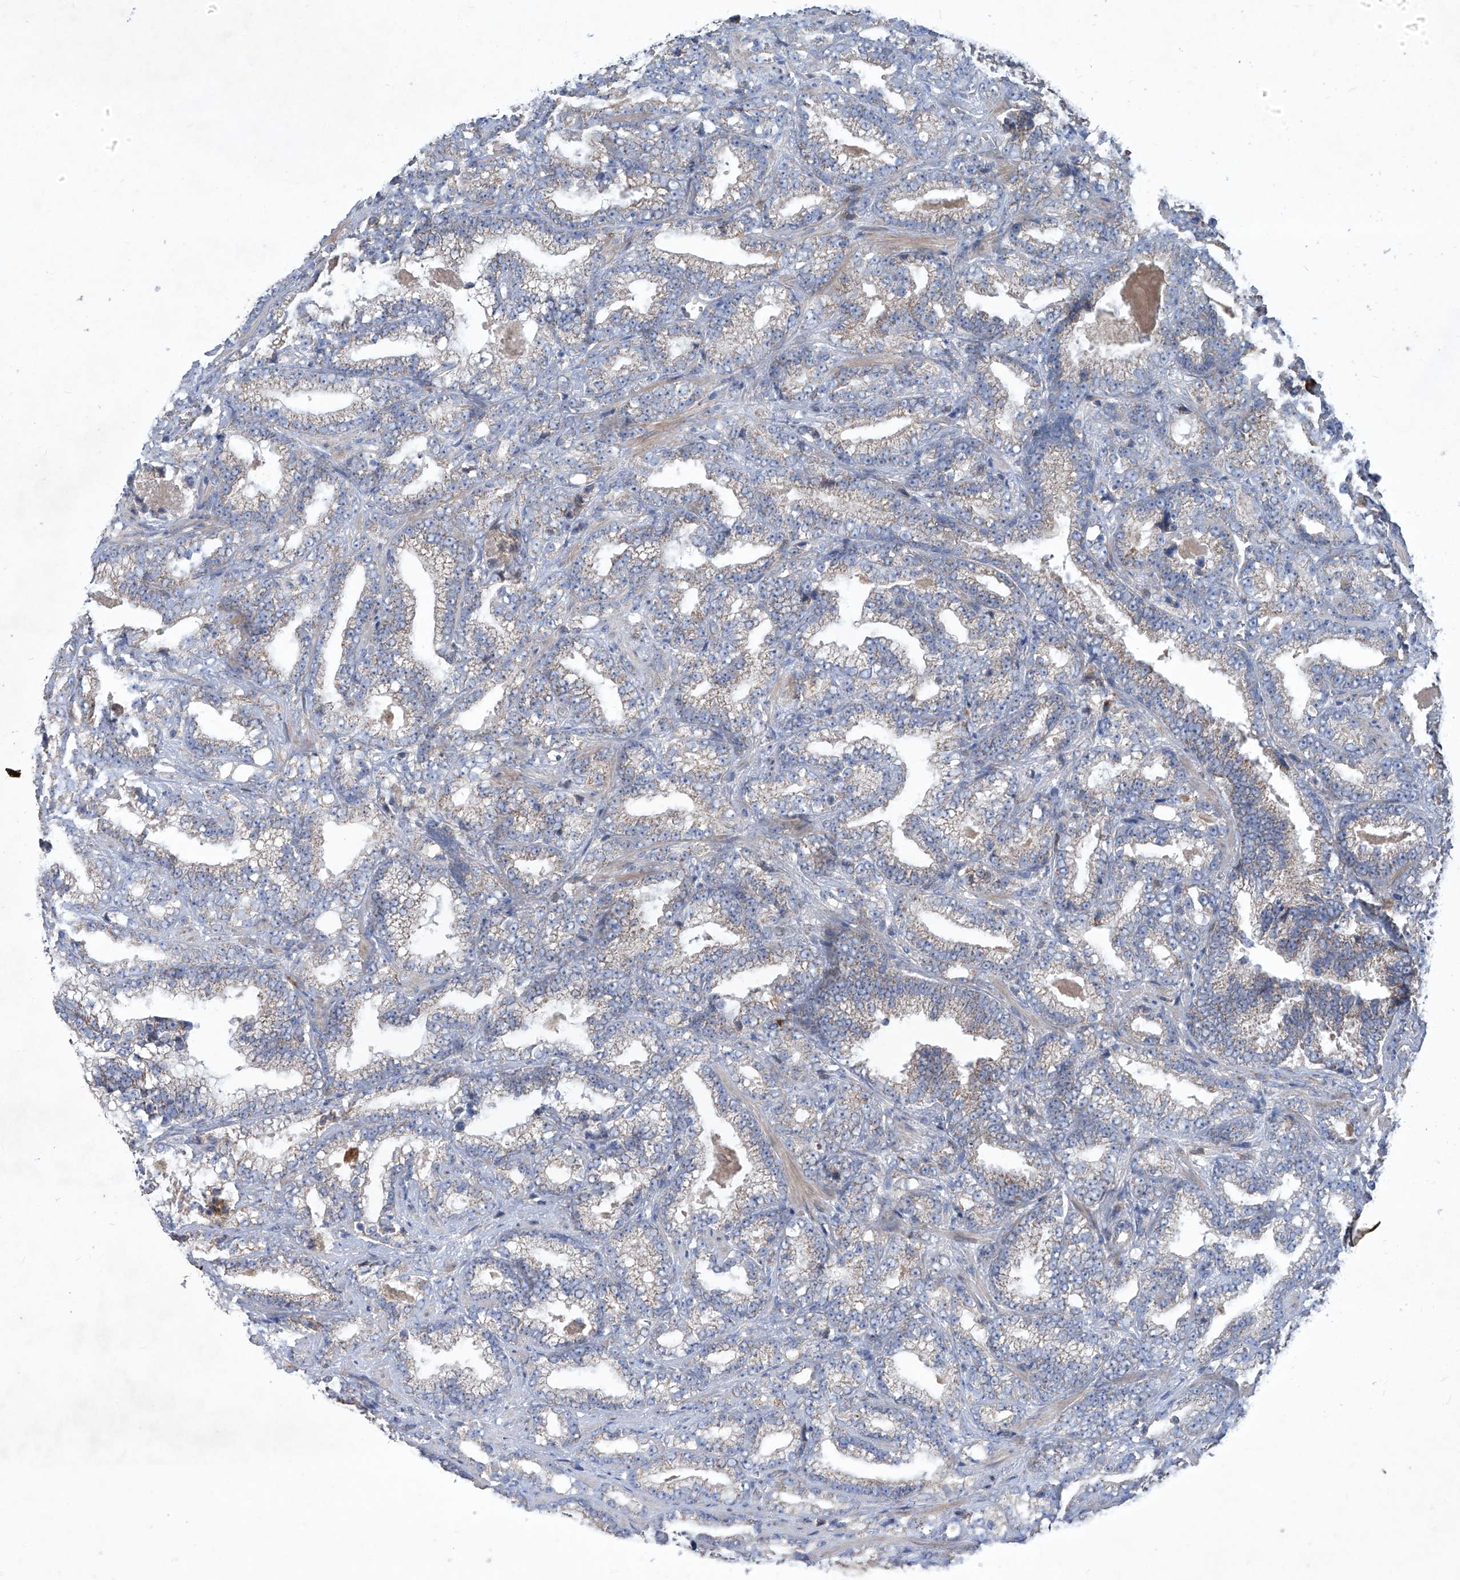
{"staining": {"intensity": "weak", "quantity": "<25%", "location": "cytoplasmic/membranous"}, "tissue": "prostate cancer", "cell_type": "Tumor cells", "image_type": "cancer", "snomed": [{"axis": "morphology", "description": "Adenocarcinoma, High grade"}, {"axis": "topography", "description": "Prostate and seminal vesicle, NOS"}], "caption": "The IHC histopathology image has no significant staining in tumor cells of prostate high-grade adenocarcinoma tissue.", "gene": "EPHA8", "patient": {"sex": "male", "age": 67}}